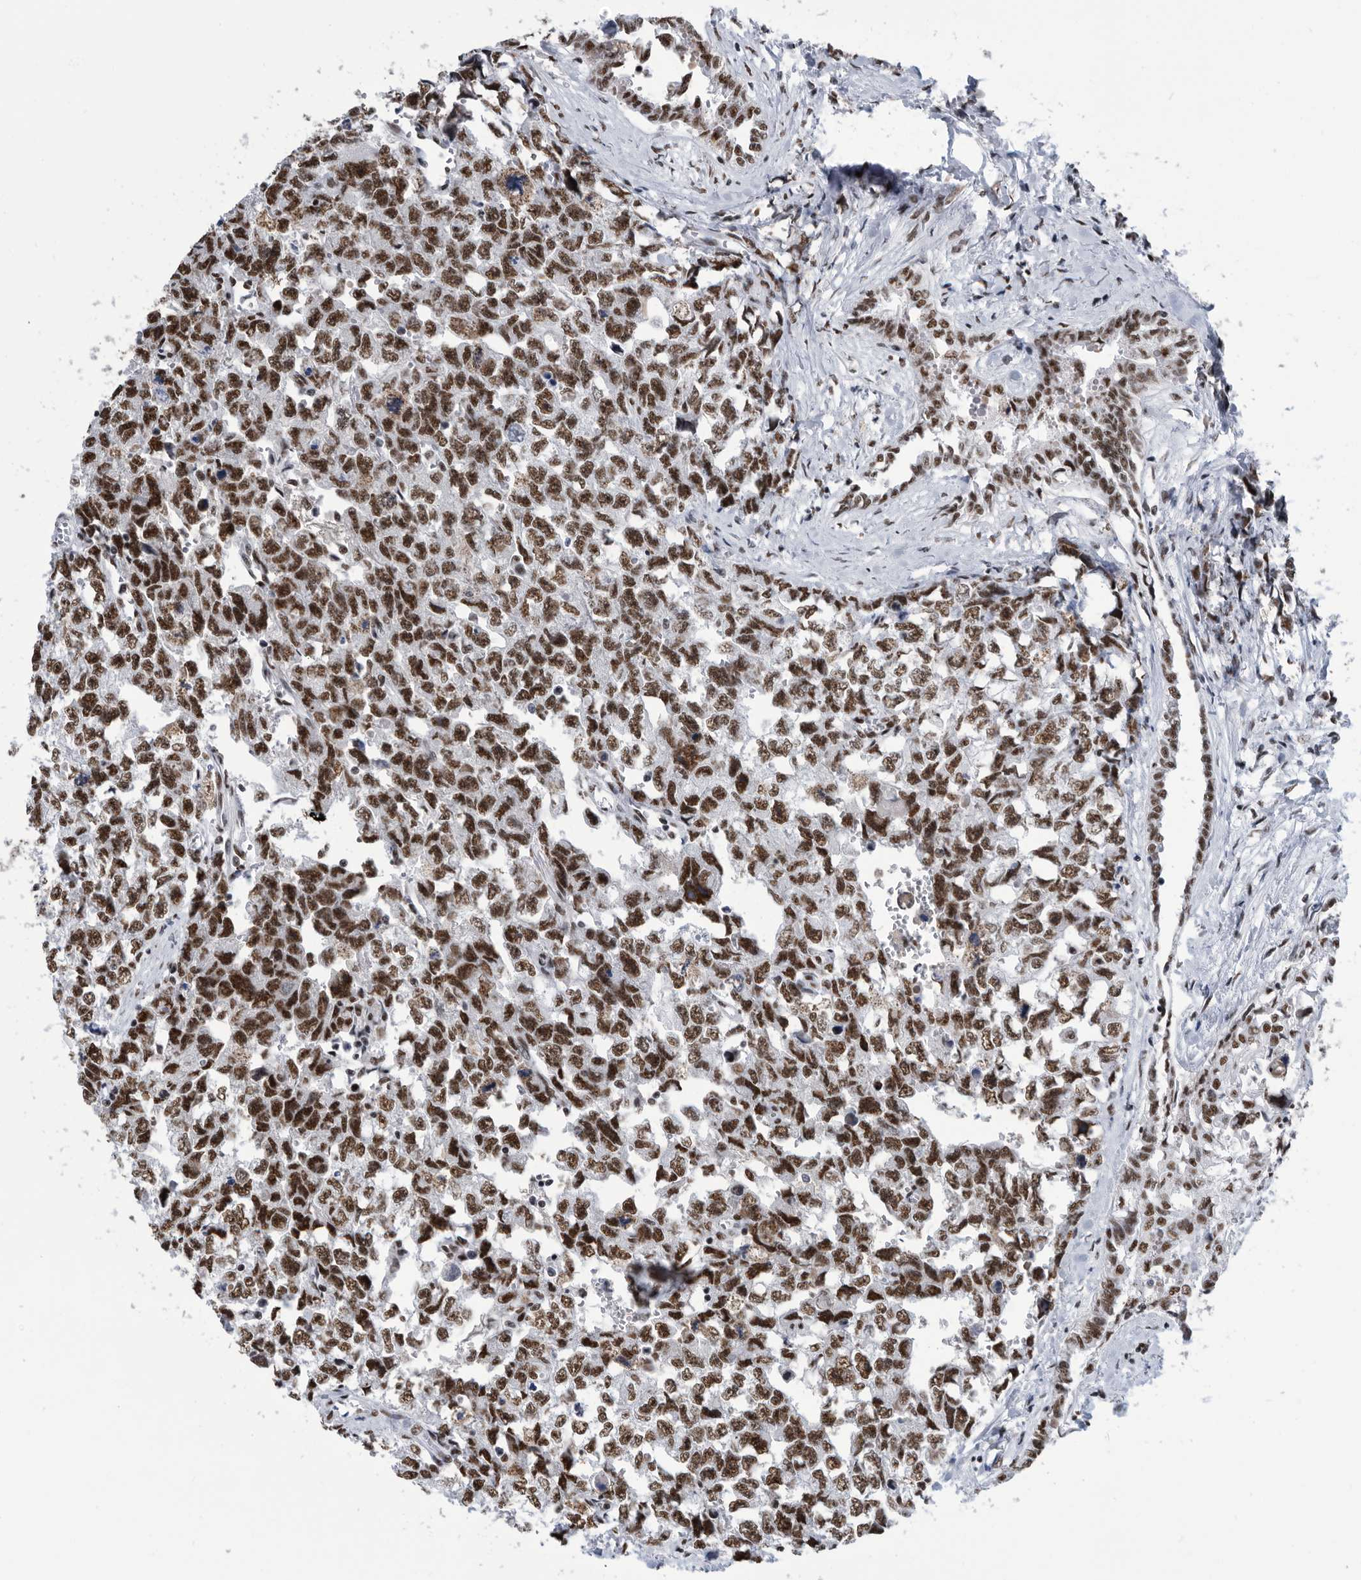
{"staining": {"intensity": "strong", "quantity": ">75%", "location": "nuclear"}, "tissue": "testis cancer", "cell_type": "Tumor cells", "image_type": "cancer", "snomed": [{"axis": "morphology", "description": "Carcinoma, Embryonal, NOS"}, {"axis": "topography", "description": "Testis"}], "caption": "Testis embryonal carcinoma stained with a brown dye exhibits strong nuclear positive staining in approximately >75% of tumor cells.", "gene": "SF3A1", "patient": {"sex": "male", "age": 31}}